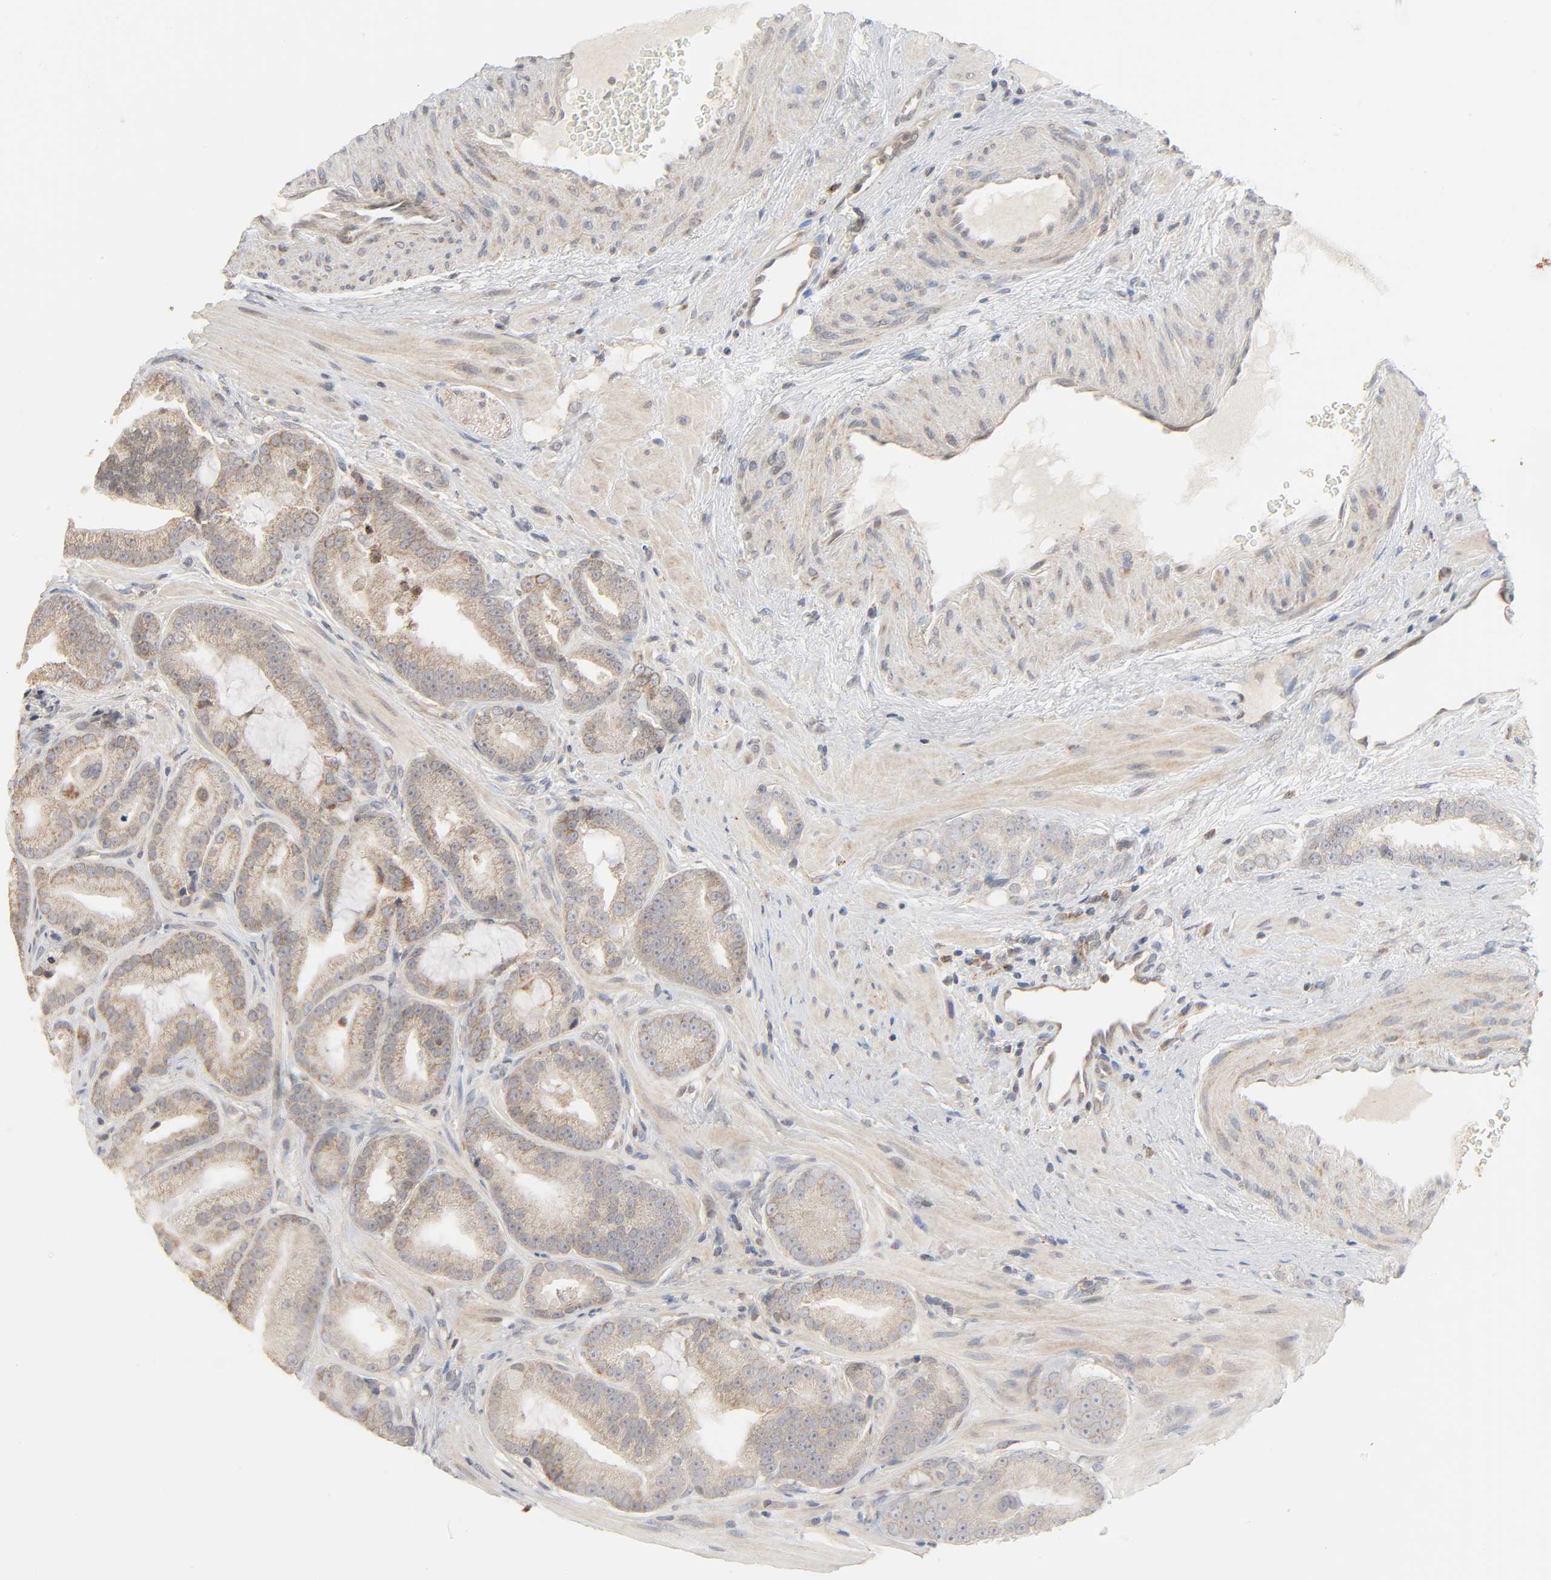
{"staining": {"intensity": "weak", "quantity": ">75%", "location": "cytoplasmic/membranous"}, "tissue": "prostate cancer", "cell_type": "Tumor cells", "image_type": "cancer", "snomed": [{"axis": "morphology", "description": "Adenocarcinoma, Low grade"}, {"axis": "topography", "description": "Prostate"}], "caption": "There is low levels of weak cytoplasmic/membranous positivity in tumor cells of prostate cancer (adenocarcinoma (low-grade)), as demonstrated by immunohistochemical staining (brown color).", "gene": "CLEC4E", "patient": {"sex": "male", "age": 58}}